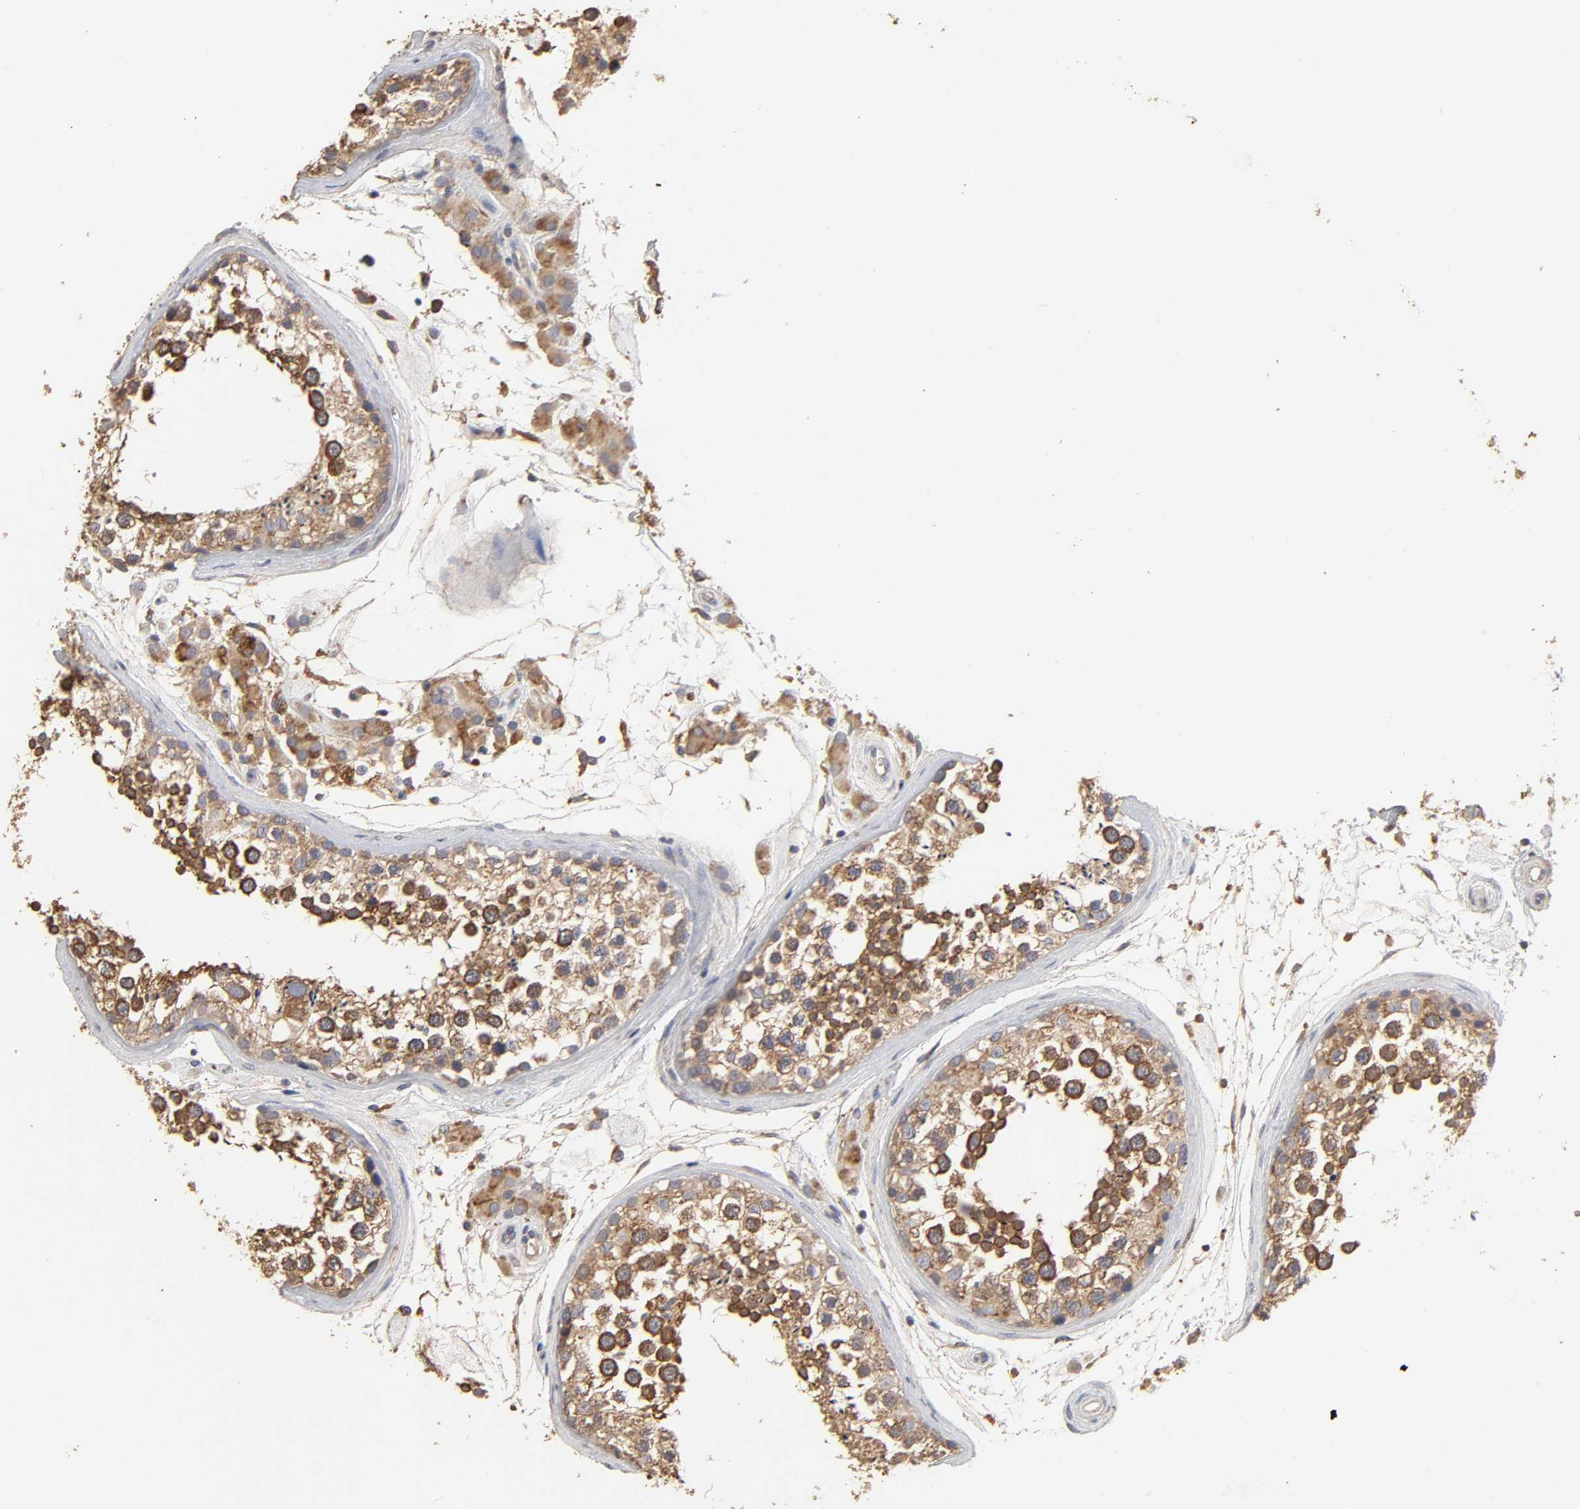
{"staining": {"intensity": "strong", "quantity": ">75%", "location": "cytoplasmic/membranous"}, "tissue": "testis", "cell_type": "Cells in seminiferous ducts", "image_type": "normal", "snomed": [{"axis": "morphology", "description": "Normal tissue, NOS"}, {"axis": "topography", "description": "Testis"}], "caption": "About >75% of cells in seminiferous ducts in unremarkable testis display strong cytoplasmic/membranous protein expression as visualized by brown immunohistochemical staining.", "gene": "EIF4G2", "patient": {"sex": "male", "age": 46}}